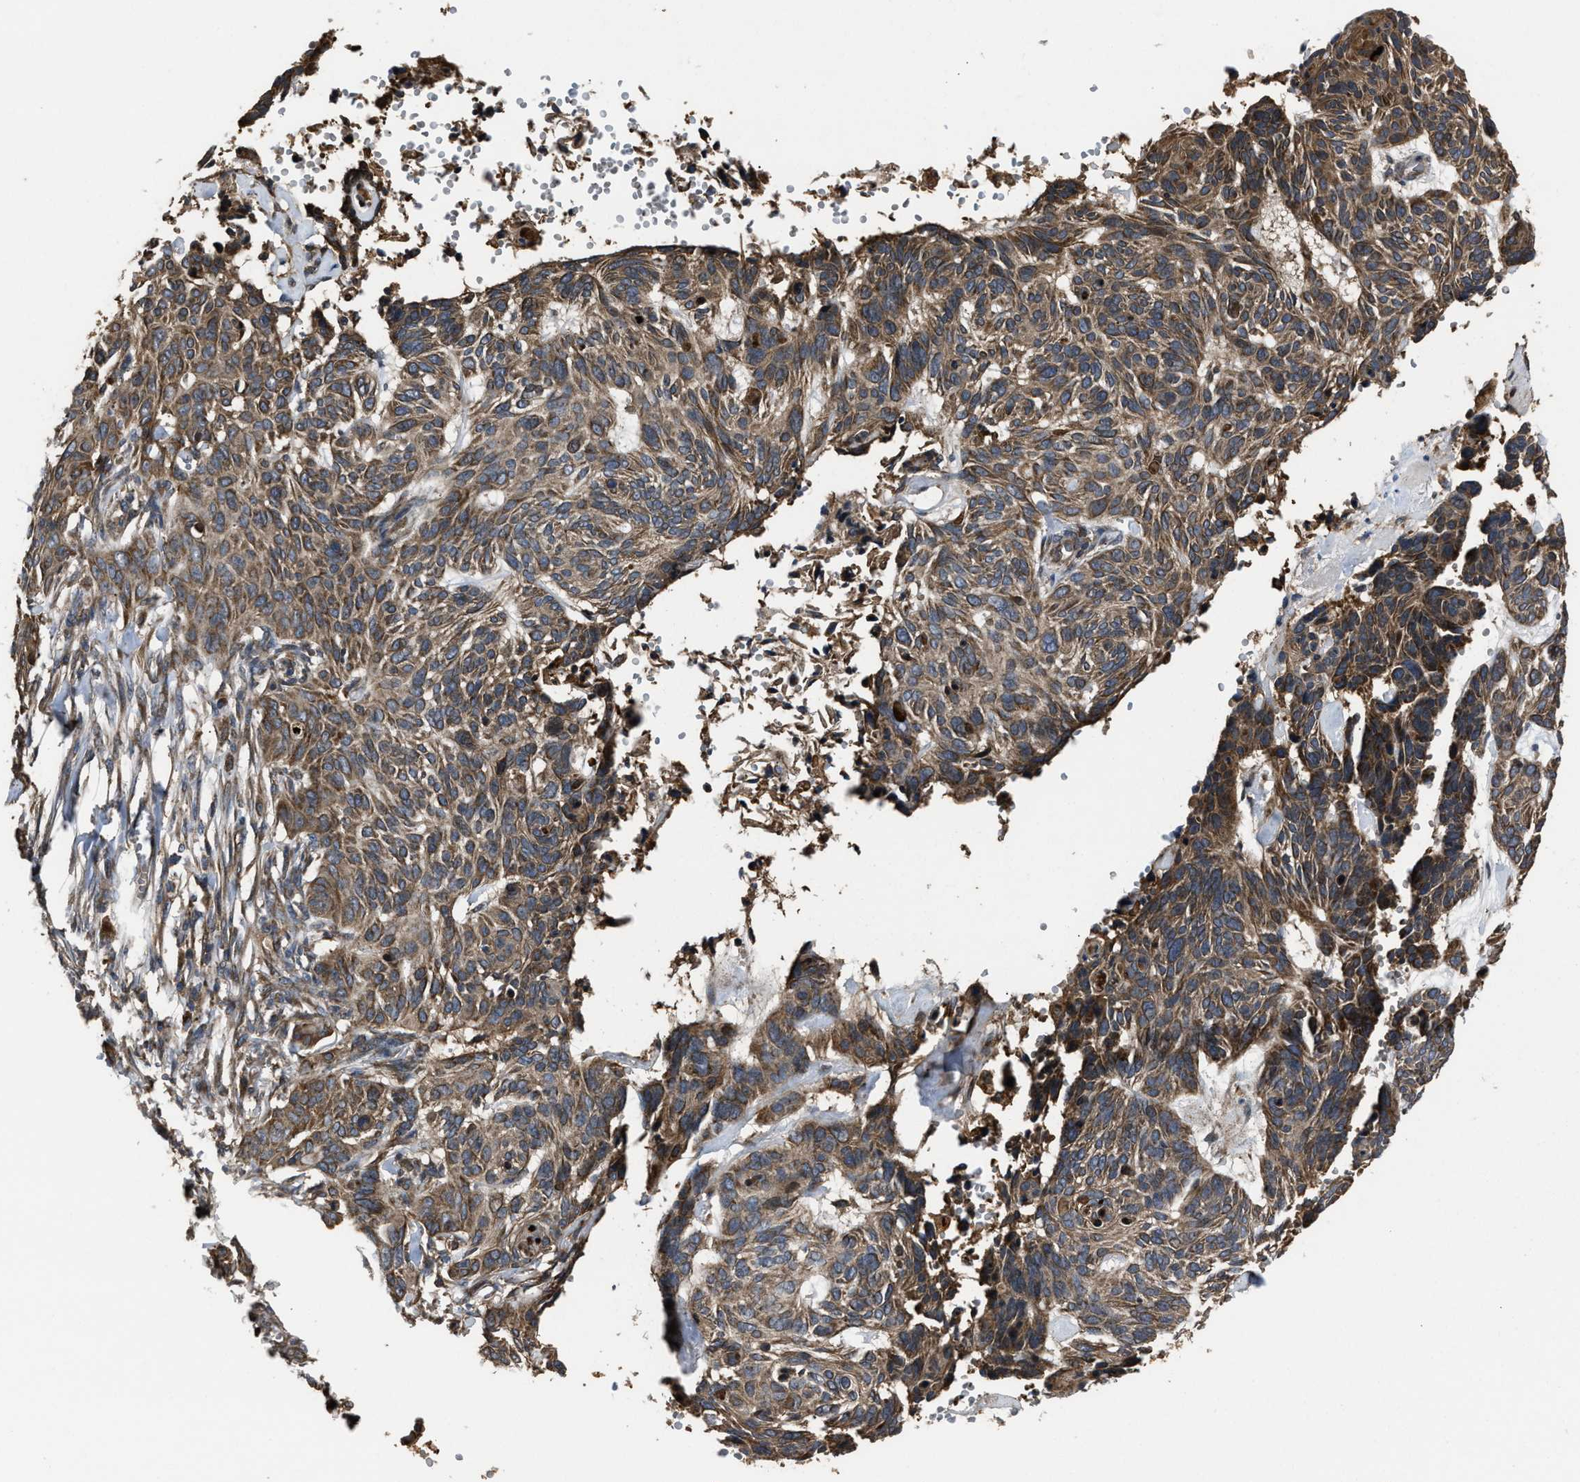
{"staining": {"intensity": "moderate", "quantity": ">75%", "location": "cytoplasmic/membranous"}, "tissue": "skin cancer", "cell_type": "Tumor cells", "image_type": "cancer", "snomed": [{"axis": "morphology", "description": "Basal cell carcinoma"}, {"axis": "topography", "description": "Skin"}], "caption": "Immunohistochemistry (IHC) photomicrograph of neoplastic tissue: skin cancer (basal cell carcinoma) stained using IHC exhibits medium levels of moderate protein expression localized specifically in the cytoplasmic/membranous of tumor cells, appearing as a cytoplasmic/membranous brown color.", "gene": "PASK", "patient": {"sex": "male", "age": 85}}